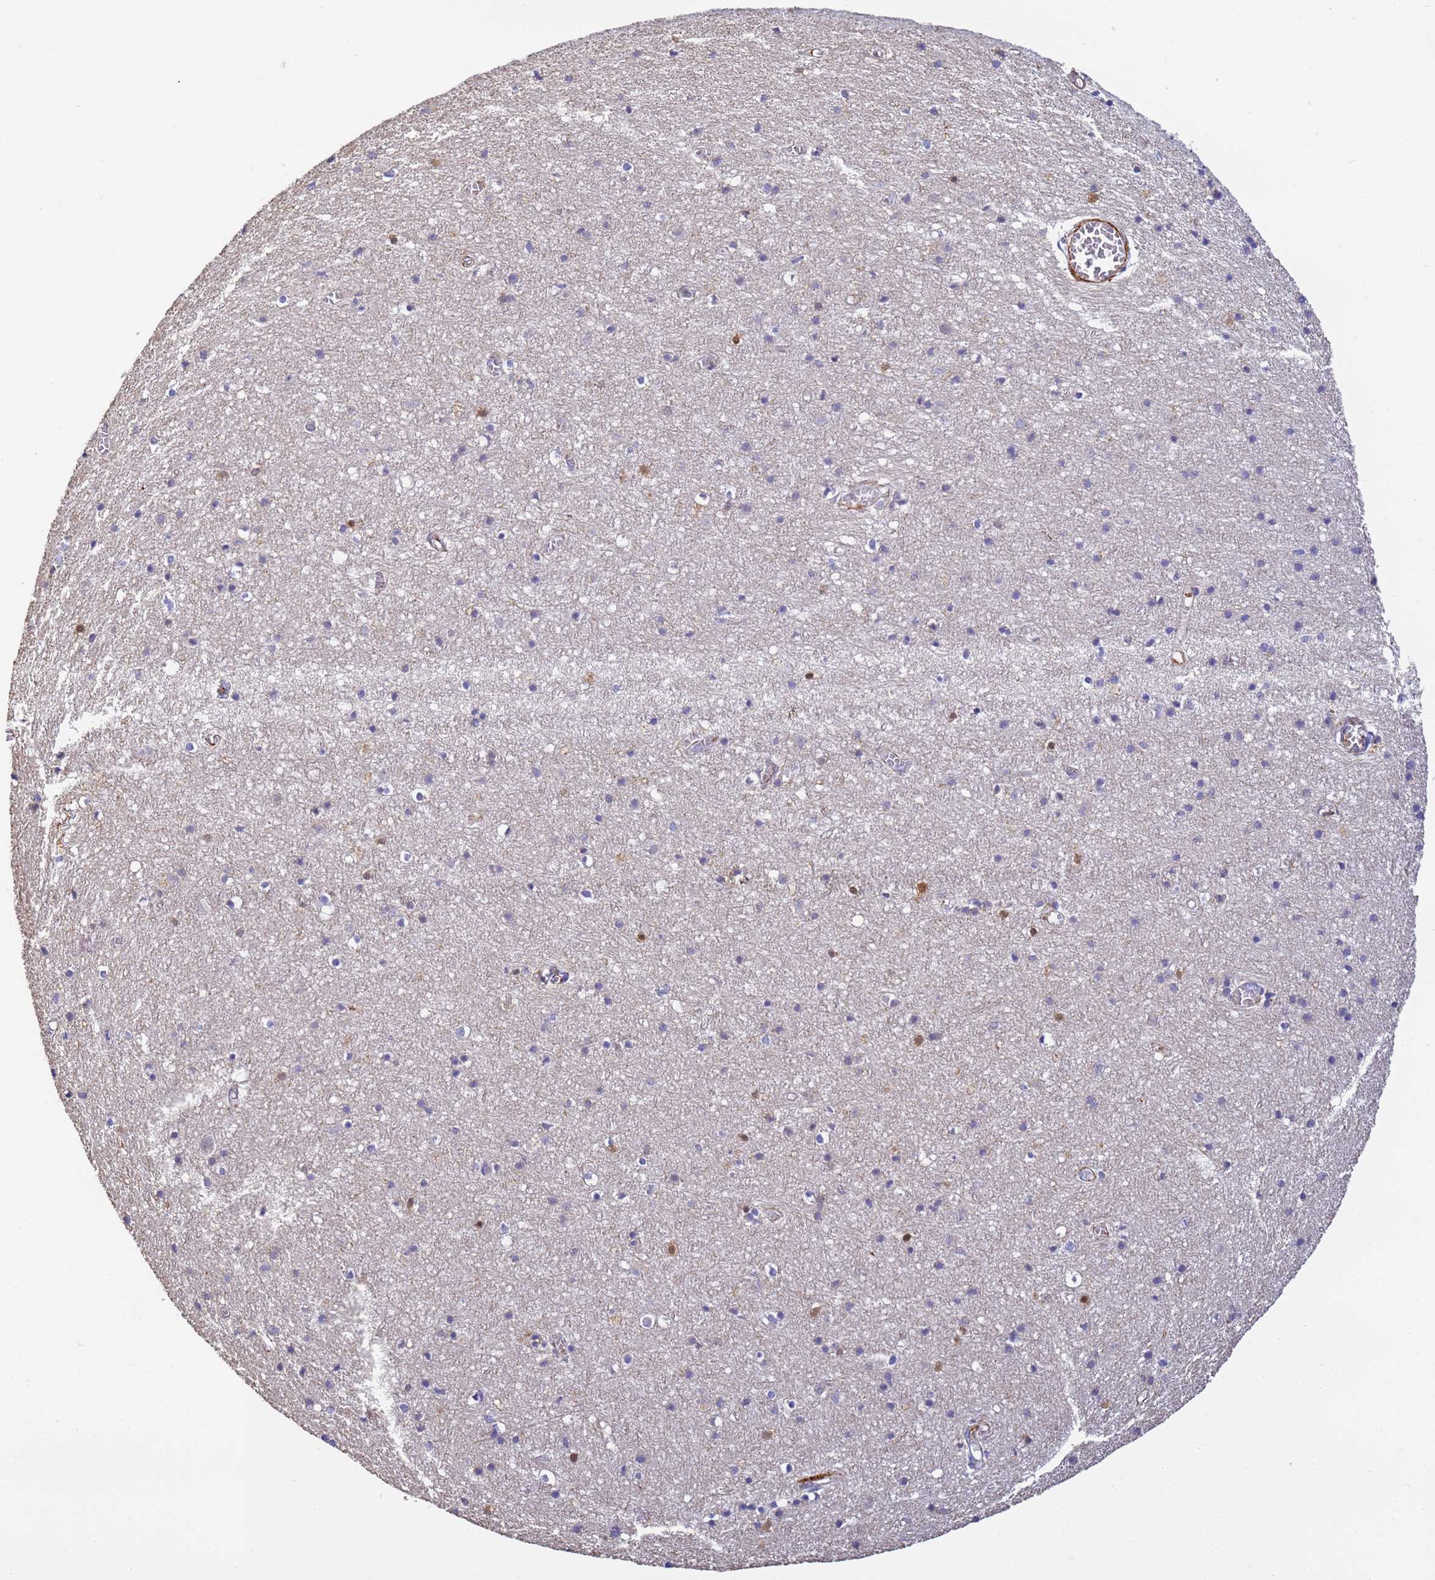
{"staining": {"intensity": "moderate", "quantity": ">75%", "location": "cytoplasmic/membranous"}, "tissue": "cerebral cortex", "cell_type": "Endothelial cells", "image_type": "normal", "snomed": [{"axis": "morphology", "description": "Normal tissue, NOS"}, {"axis": "topography", "description": "Cerebral cortex"}], "caption": "An image of cerebral cortex stained for a protein shows moderate cytoplasmic/membranous brown staining in endothelial cells.", "gene": "CFHR1", "patient": {"sex": "female", "age": 64}}